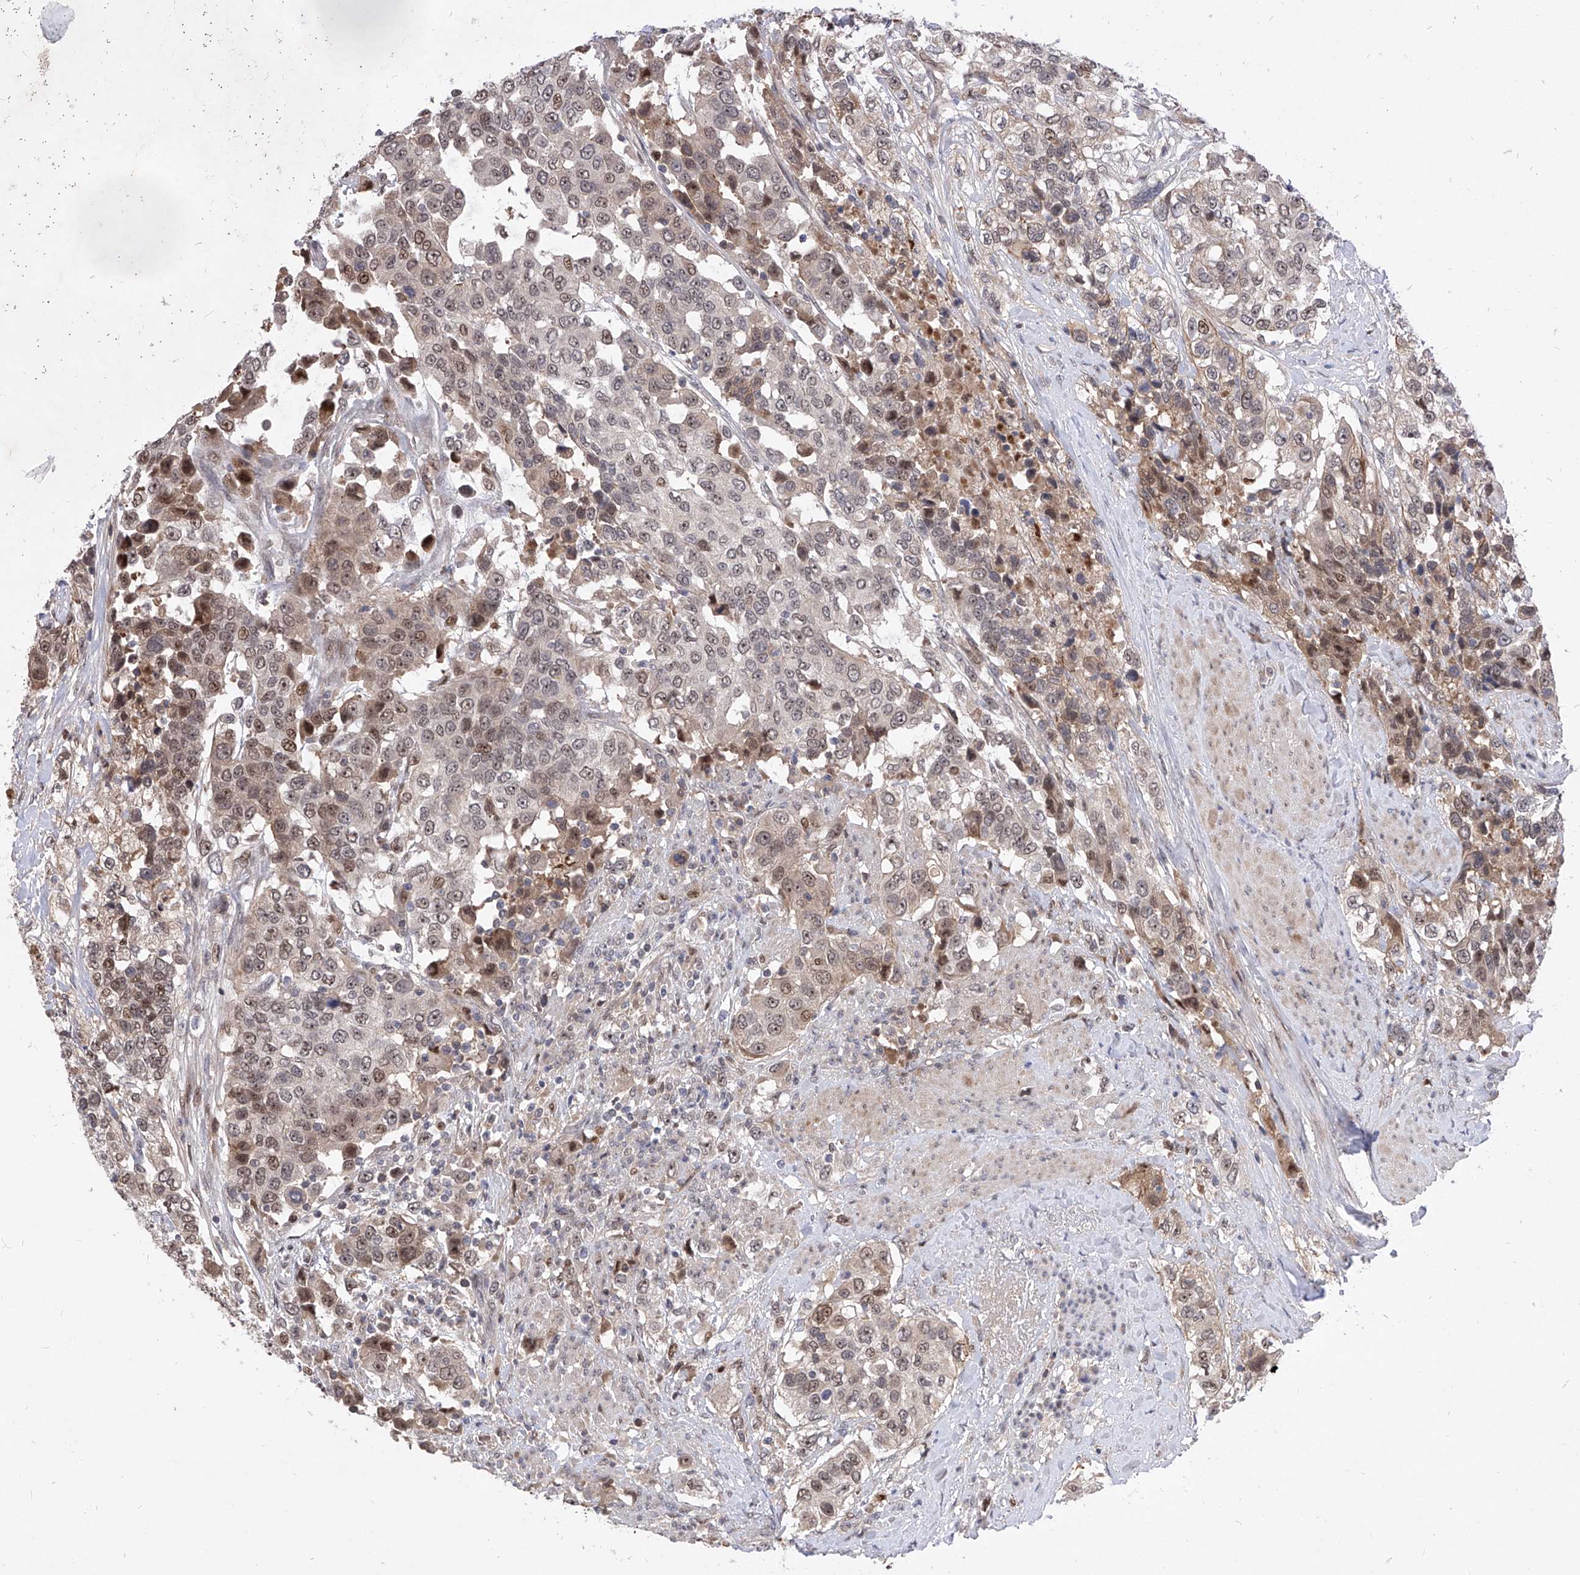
{"staining": {"intensity": "weak", "quantity": "25%-75%", "location": "nuclear"}, "tissue": "urothelial cancer", "cell_type": "Tumor cells", "image_type": "cancer", "snomed": [{"axis": "morphology", "description": "Urothelial carcinoma, High grade"}, {"axis": "topography", "description": "Urinary bladder"}], "caption": "Weak nuclear staining for a protein is present in approximately 25%-75% of tumor cells of high-grade urothelial carcinoma using IHC.", "gene": "LGR4", "patient": {"sex": "female", "age": 80}}